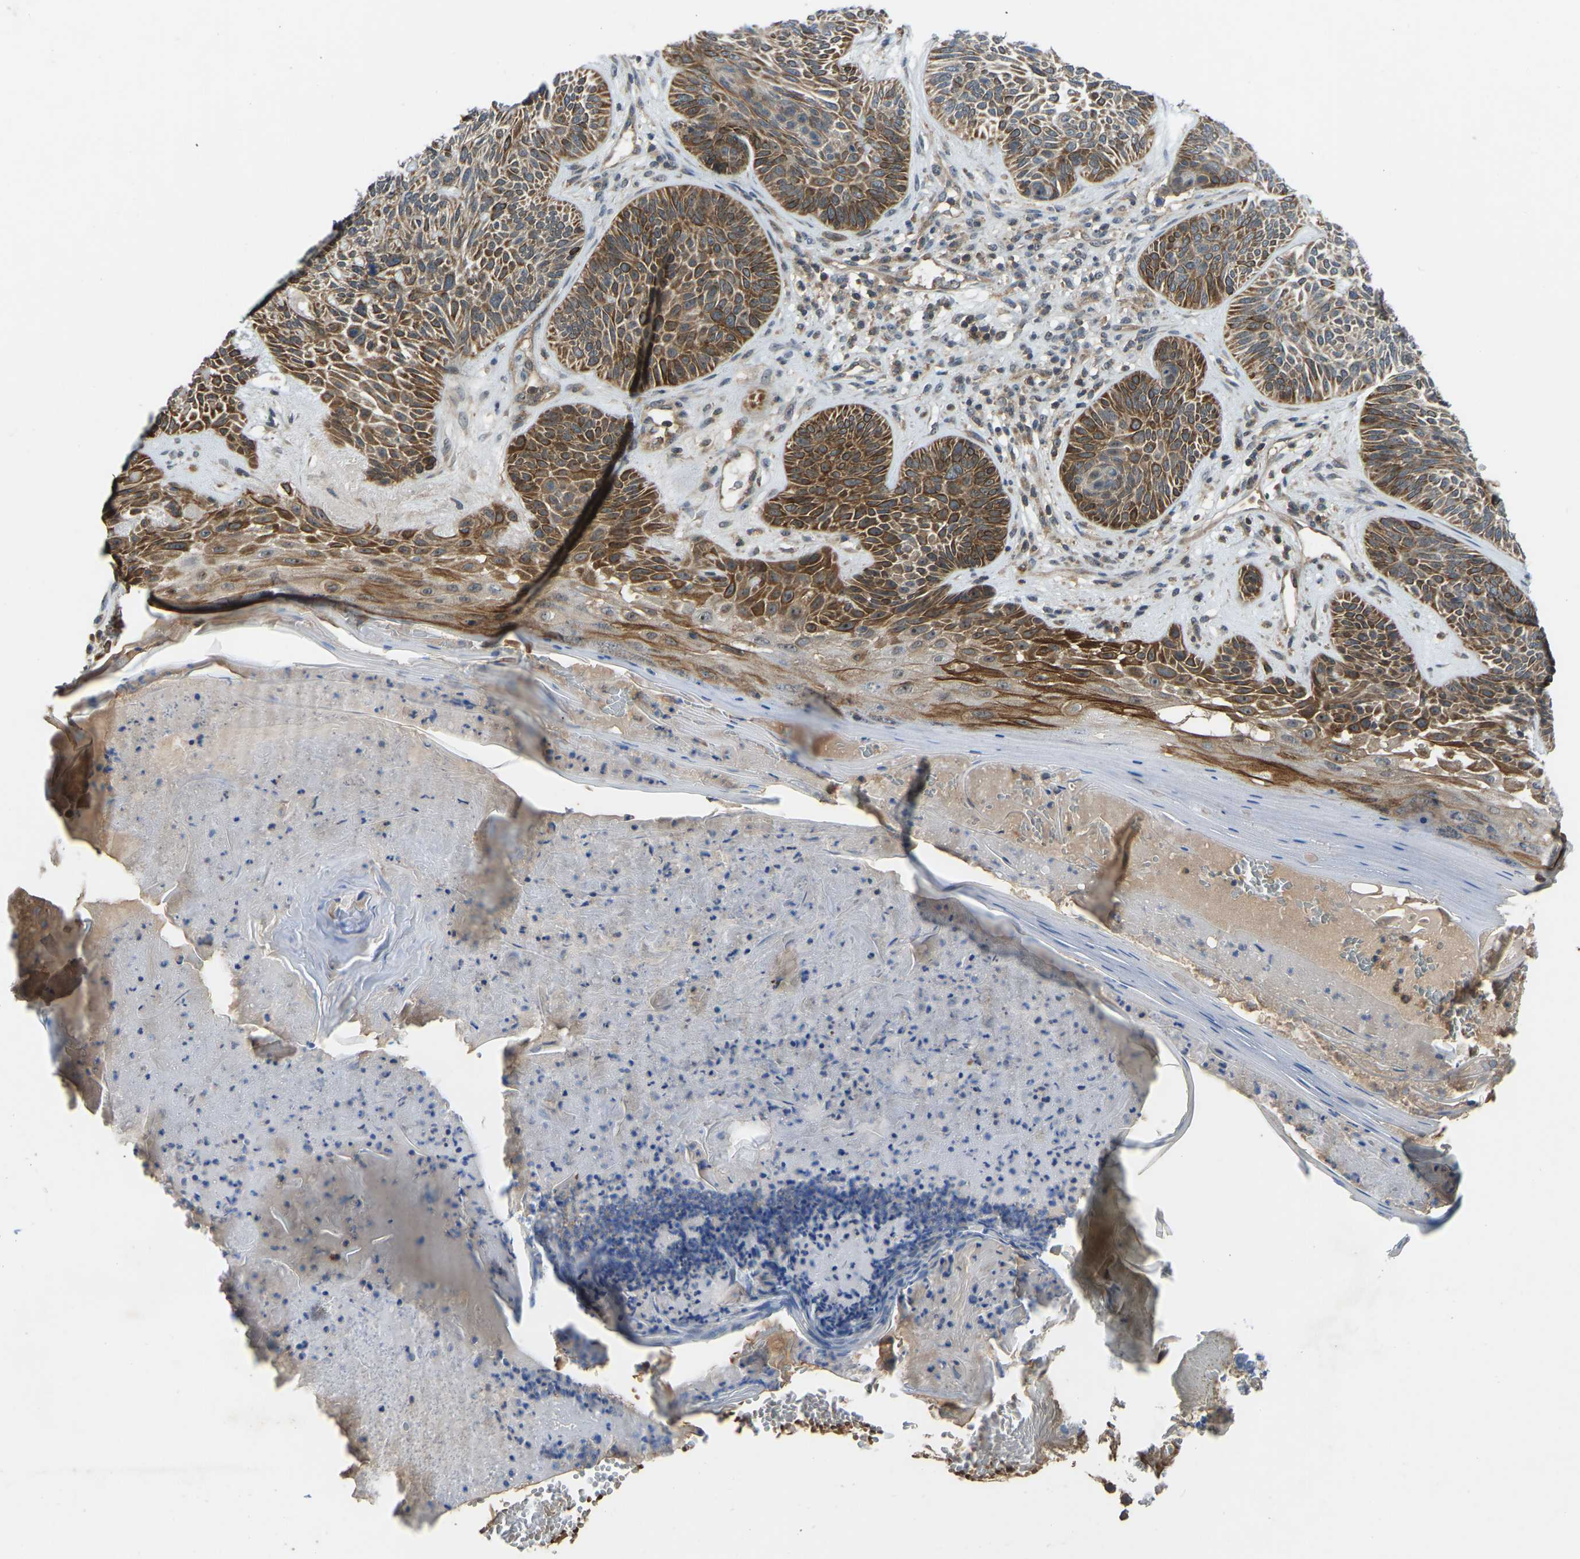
{"staining": {"intensity": "moderate", "quantity": ">75%", "location": "cytoplasmic/membranous"}, "tissue": "skin cancer", "cell_type": "Tumor cells", "image_type": "cancer", "snomed": [{"axis": "morphology", "description": "Basal cell carcinoma"}, {"axis": "topography", "description": "Skin"}], "caption": "Skin basal cell carcinoma tissue demonstrates moderate cytoplasmic/membranous staining in about >75% of tumor cells (DAB (3,3'-diaminobenzidine) = brown stain, brightfield microscopy at high magnification).", "gene": "ZNF71", "patient": {"sex": "male", "age": 55}}